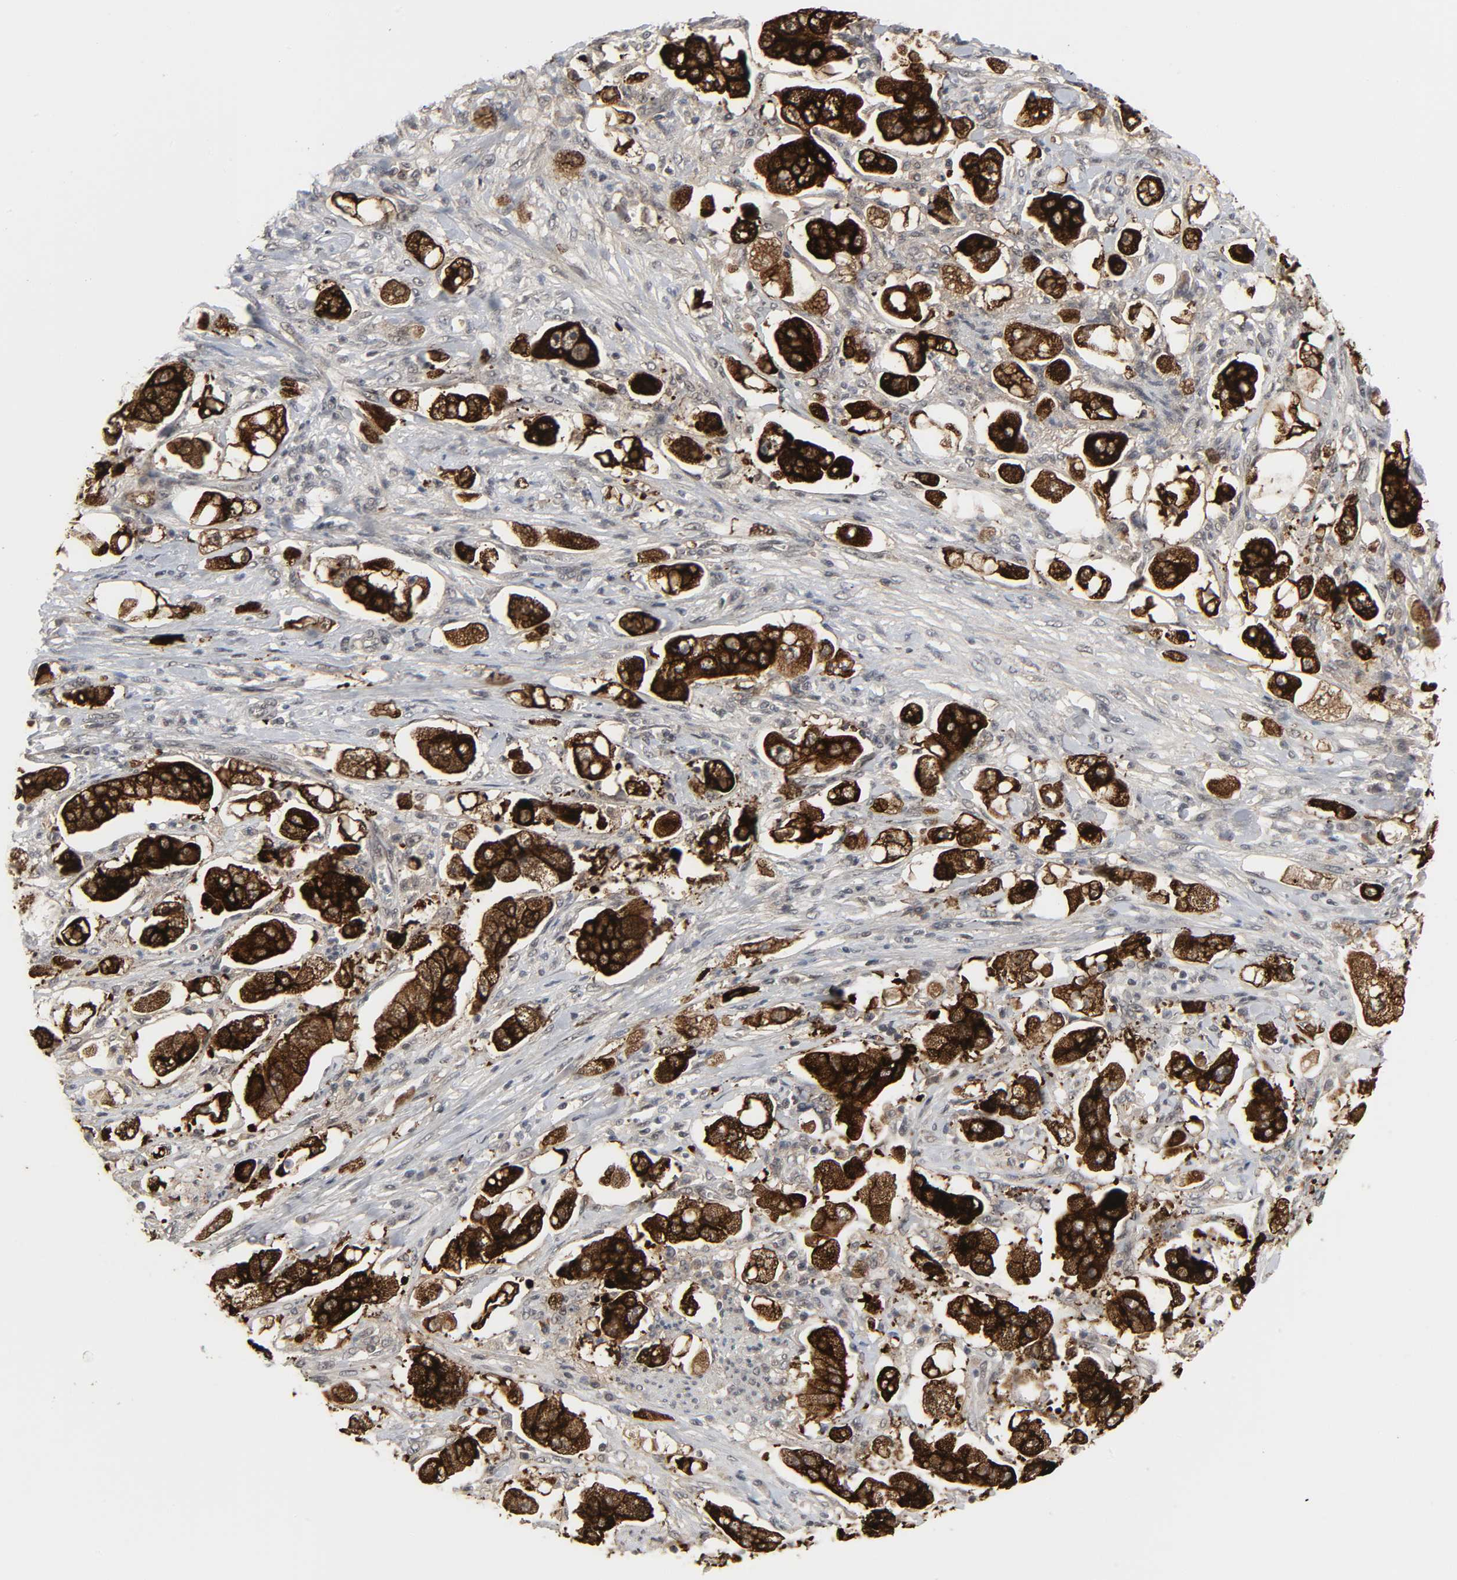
{"staining": {"intensity": "strong", "quantity": ">75%", "location": "cytoplasmic/membranous"}, "tissue": "stomach cancer", "cell_type": "Tumor cells", "image_type": "cancer", "snomed": [{"axis": "morphology", "description": "Adenocarcinoma, NOS"}, {"axis": "topography", "description": "Stomach"}], "caption": "Human stomach adenocarcinoma stained with a protein marker reveals strong staining in tumor cells.", "gene": "MUC1", "patient": {"sex": "male", "age": 62}}